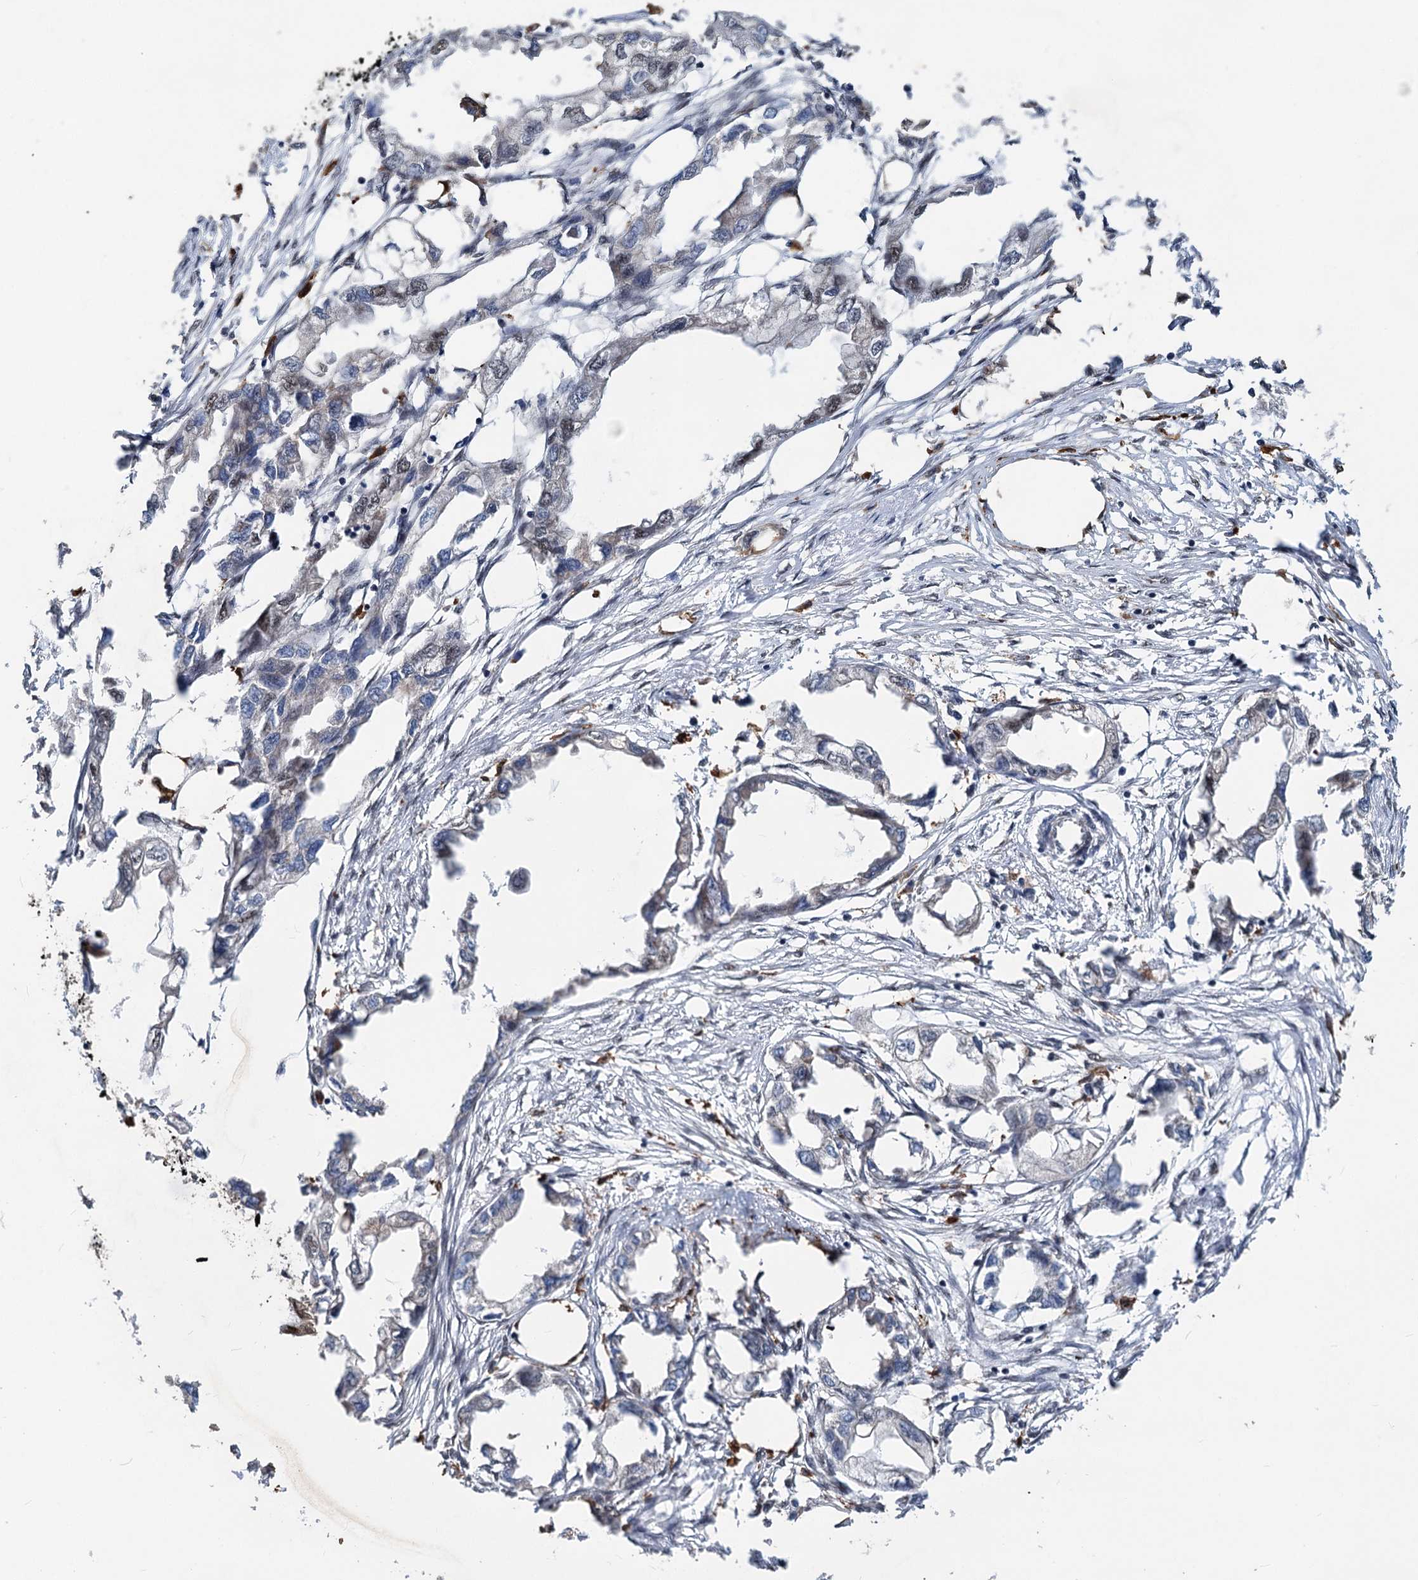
{"staining": {"intensity": "negative", "quantity": "none", "location": "none"}, "tissue": "endometrial cancer", "cell_type": "Tumor cells", "image_type": "cancer", "snomed": [{"axis": "morphology", "description": "Adenocarcinoma, NOS"}, {"axis": "morphology", "description": "Adenocarcinoma, metastatic, NOS"}, {"axis": "topography", "description": "Adipose tissue"}, {"axis": "topography", "description": "Endometrium"}], "caption": "Immunohistochemistry of human endometrial cancer (metastatic adenocarcinoma) demonstrates no positivity in tumor cells.", "gene": "PHF8", "patient": {"sex": "female", "age": 67}}